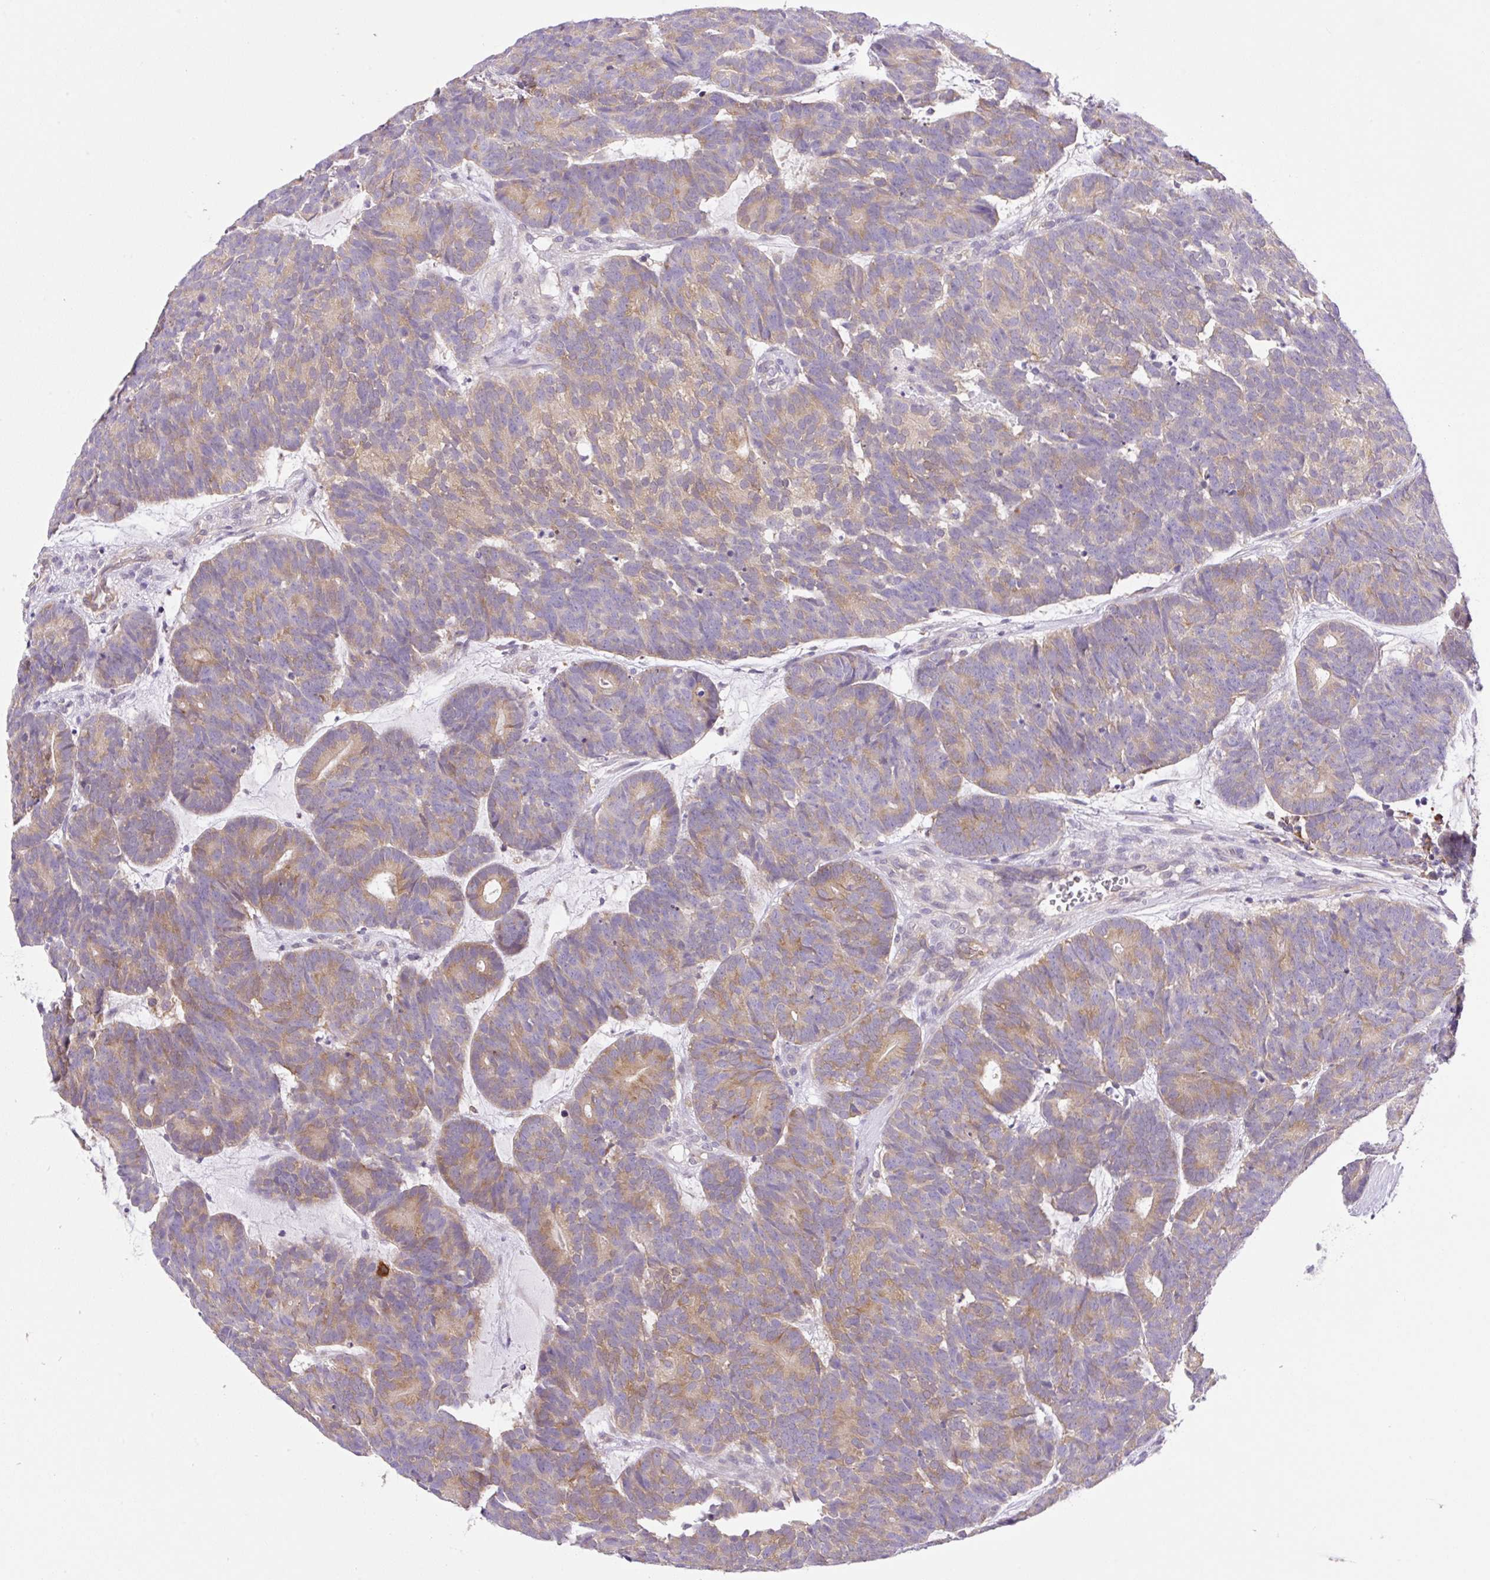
{"staining": {"intensity": "moderate", "quantity": ">75%", "location": "cytoplasmic/membranous"}, "tissue": "head and neck cancer", "cell_type": "Tumor cells", "image_type": "cancer", "snomed": [{"axis": "morphology", "description": "Adenocarcinoma, NOS"}, {"axis": "topography", "description": "Head-Neck"}], "caption": "Adenocarcinoma (head and neck) stained with a brown dye shows moderate cytoplasmic/membranous positive staining in about >75% of tumor cells.", "gene": "CAMK2B", "patient": {"sex": "female", "age": 81}}